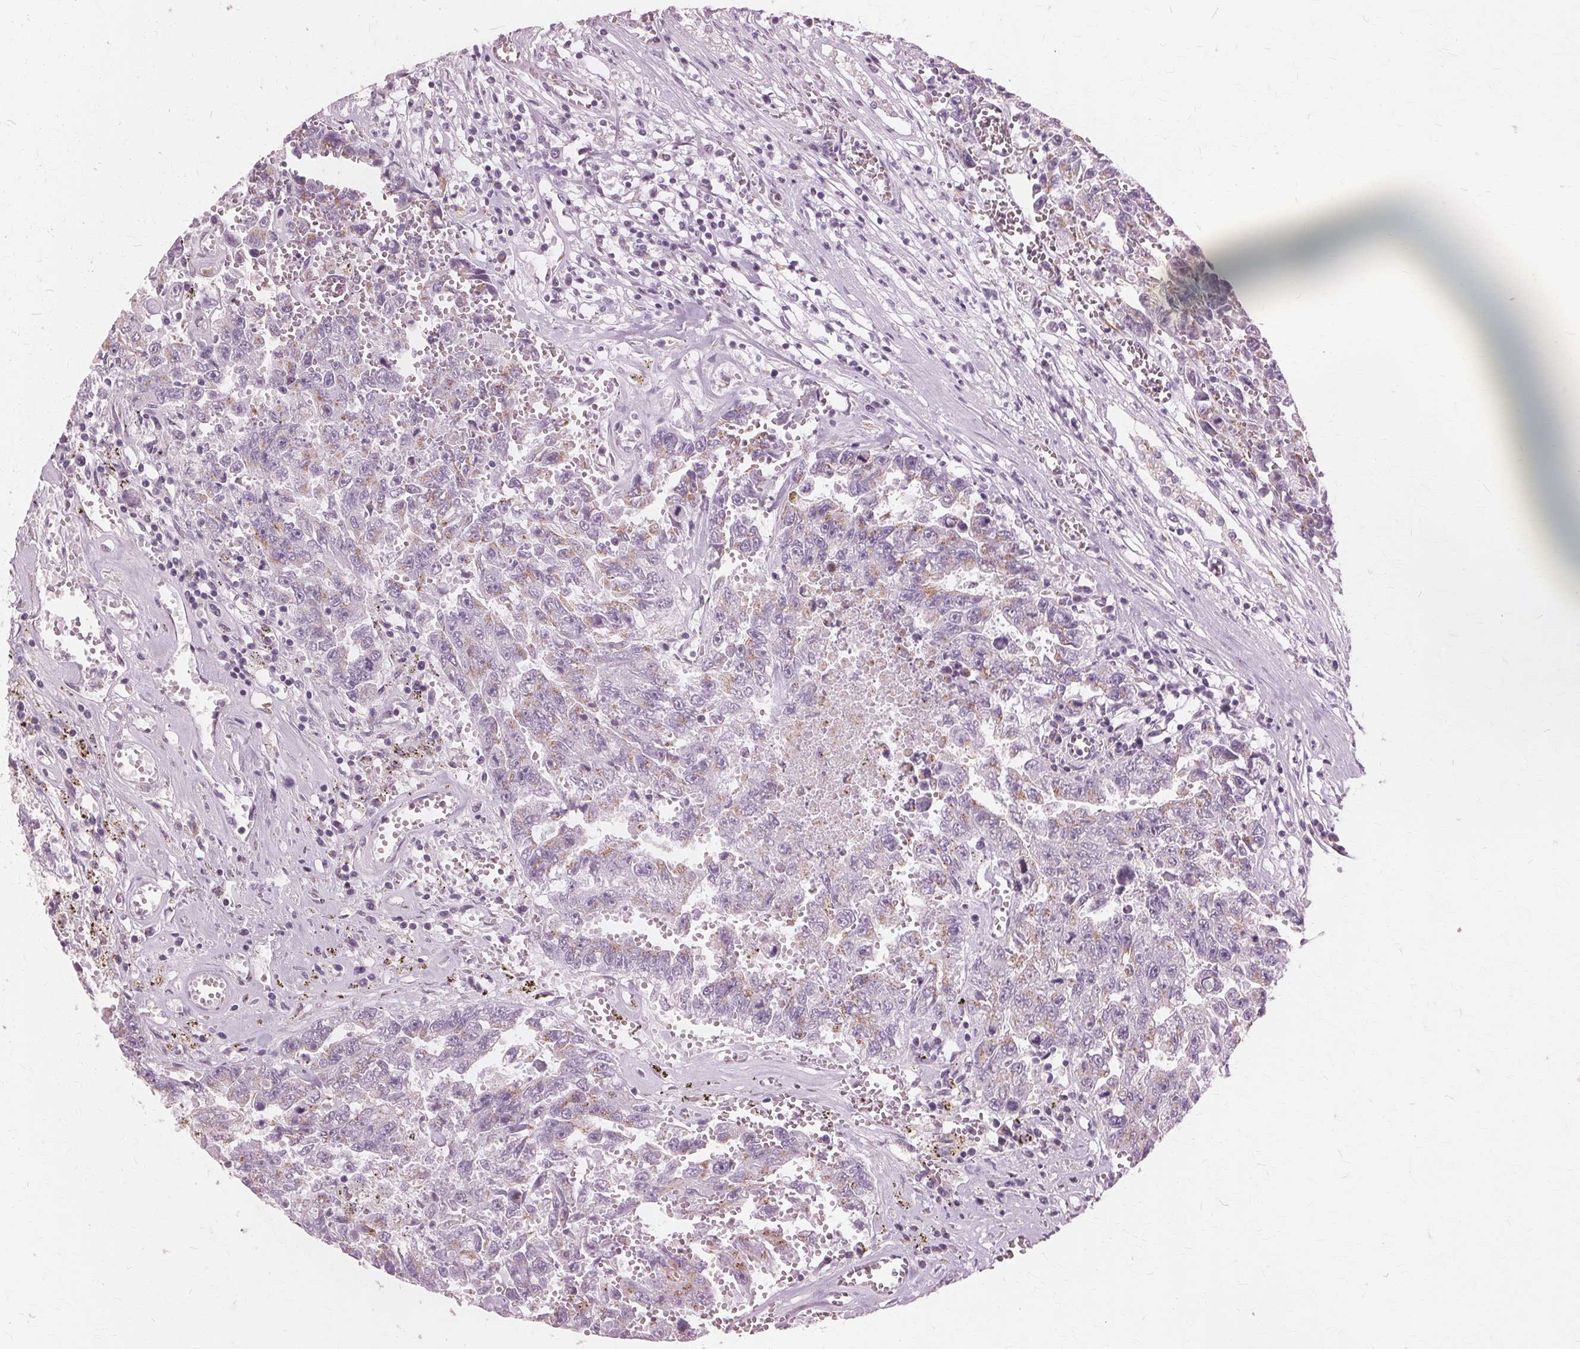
{"staining": {"intensity": "weak", "quantity": "25%-75%", "location": "cytoplasmic/membranous"}, "tissue": "testis cancer", "cell_type": "Tumor cells", "image_type": "cancer", "snomed": [{"axis": "morphology", "description": "Carcinoma, Embryonal, NOS"}, {"axis": "topography", "description": "Testis"}], "caption": "Testis embryonal carcinoma stained with DAB (3,3'-diaminobenzidine) immunohistochemistry (IHC) reveals low levels of weak cytoplasmic/membranous positivity in approximately 25%-75% of tumor cells. (Stains: DAB in brown, nuclei in blue, Microscopy: brightfield microscopy at high magnification).", "gene": "DNASE2", "patient": {"sex": "male", "age": 36}}